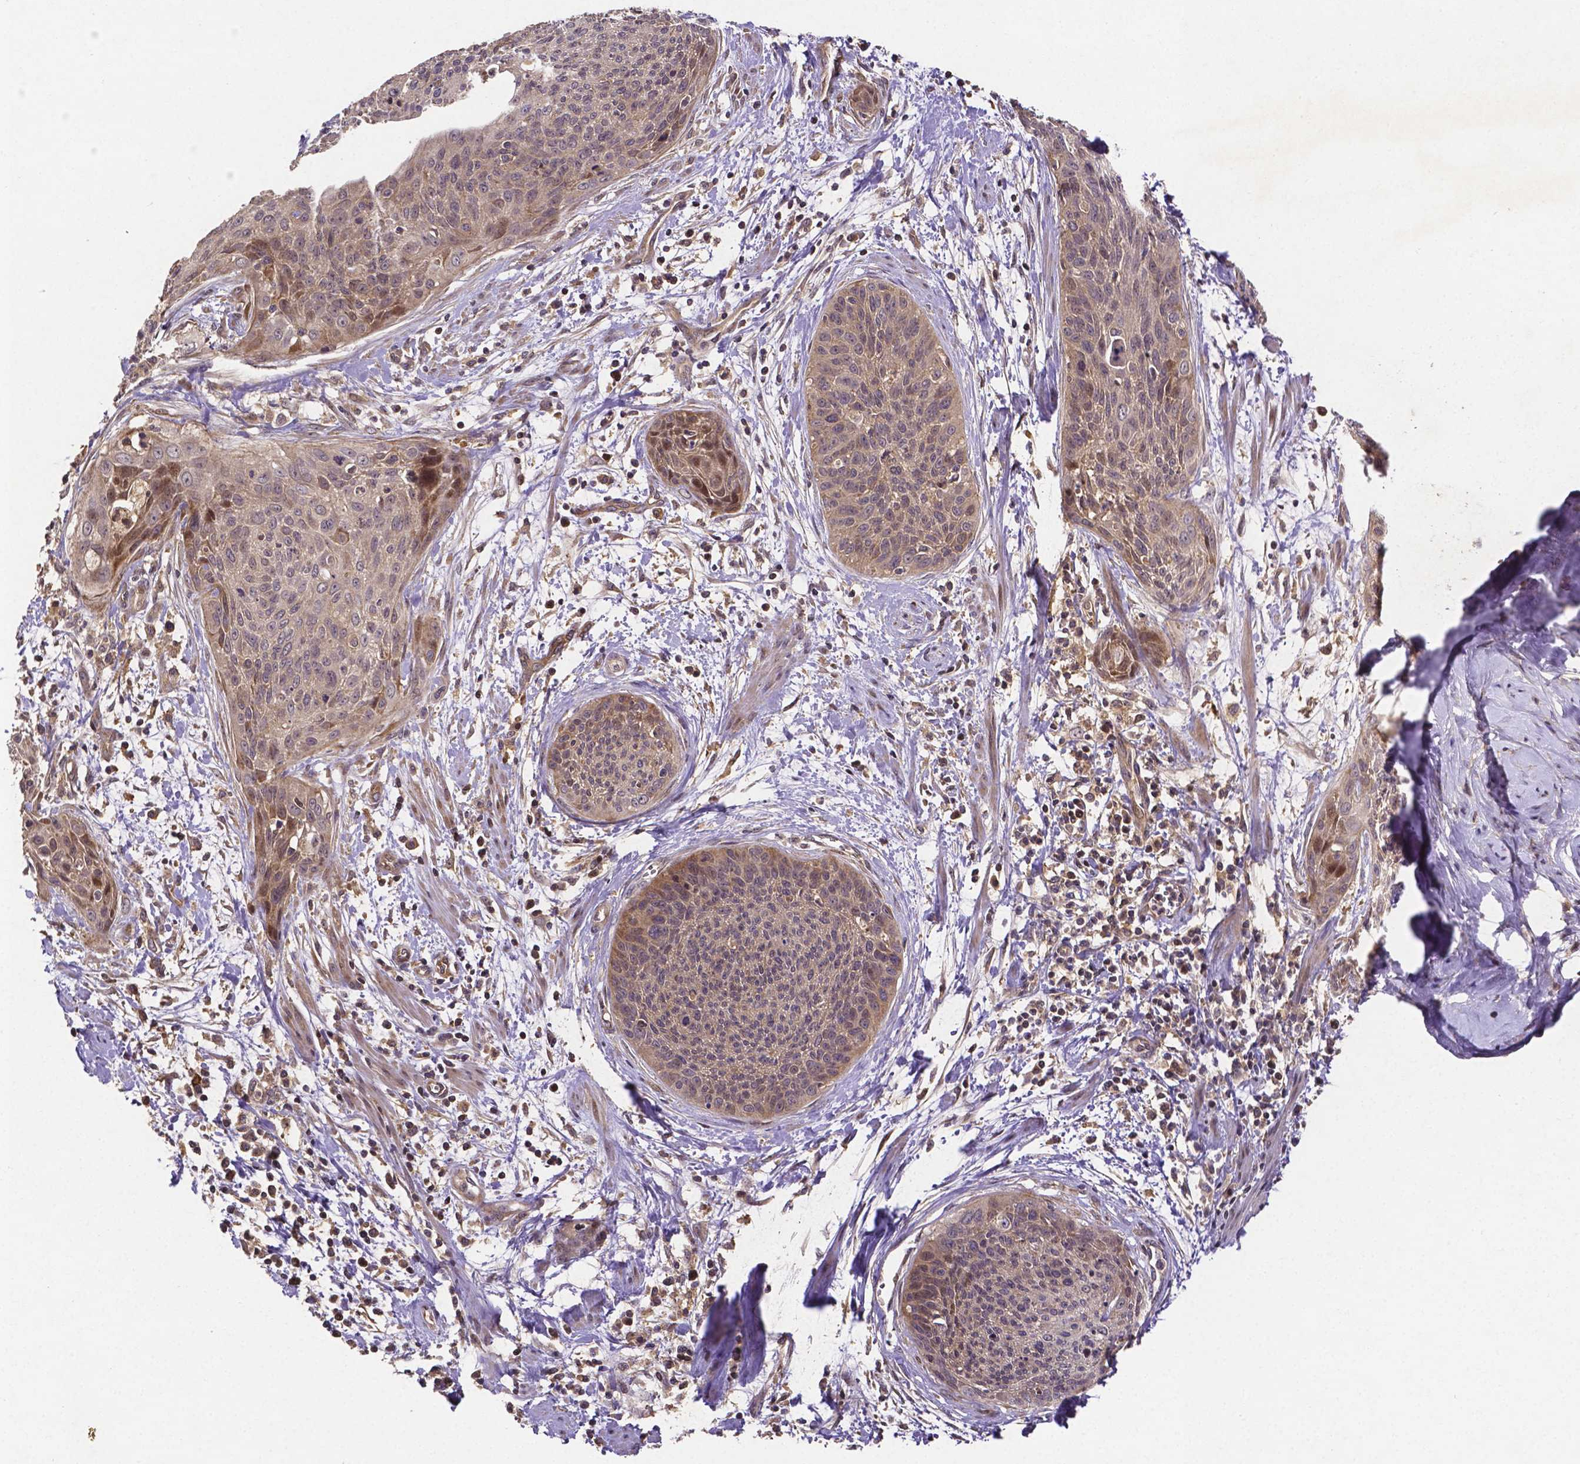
{"staining": {"intensity": "weak", "quantity": ">75%", "location": "cytoplasmic/membranous"}, "tissue": "cervical cancer", "cell_type": "Tumor cells", "image_type": "cancer", "snomed": [{"axis": "morphology", "description": "Squamous cell carcinoma, NOS"}, {"axis": "topography", "description": "Cervix"}], "caption": "Immunohistochemical staining of squamous cell carcinoma (cervical) demonstrates low levels of weak cytoplasmic/membranous protein staining in about >75% of tumor cells.", "gene": "RNF123", "patient": {"sex": "female", "age": 55}}